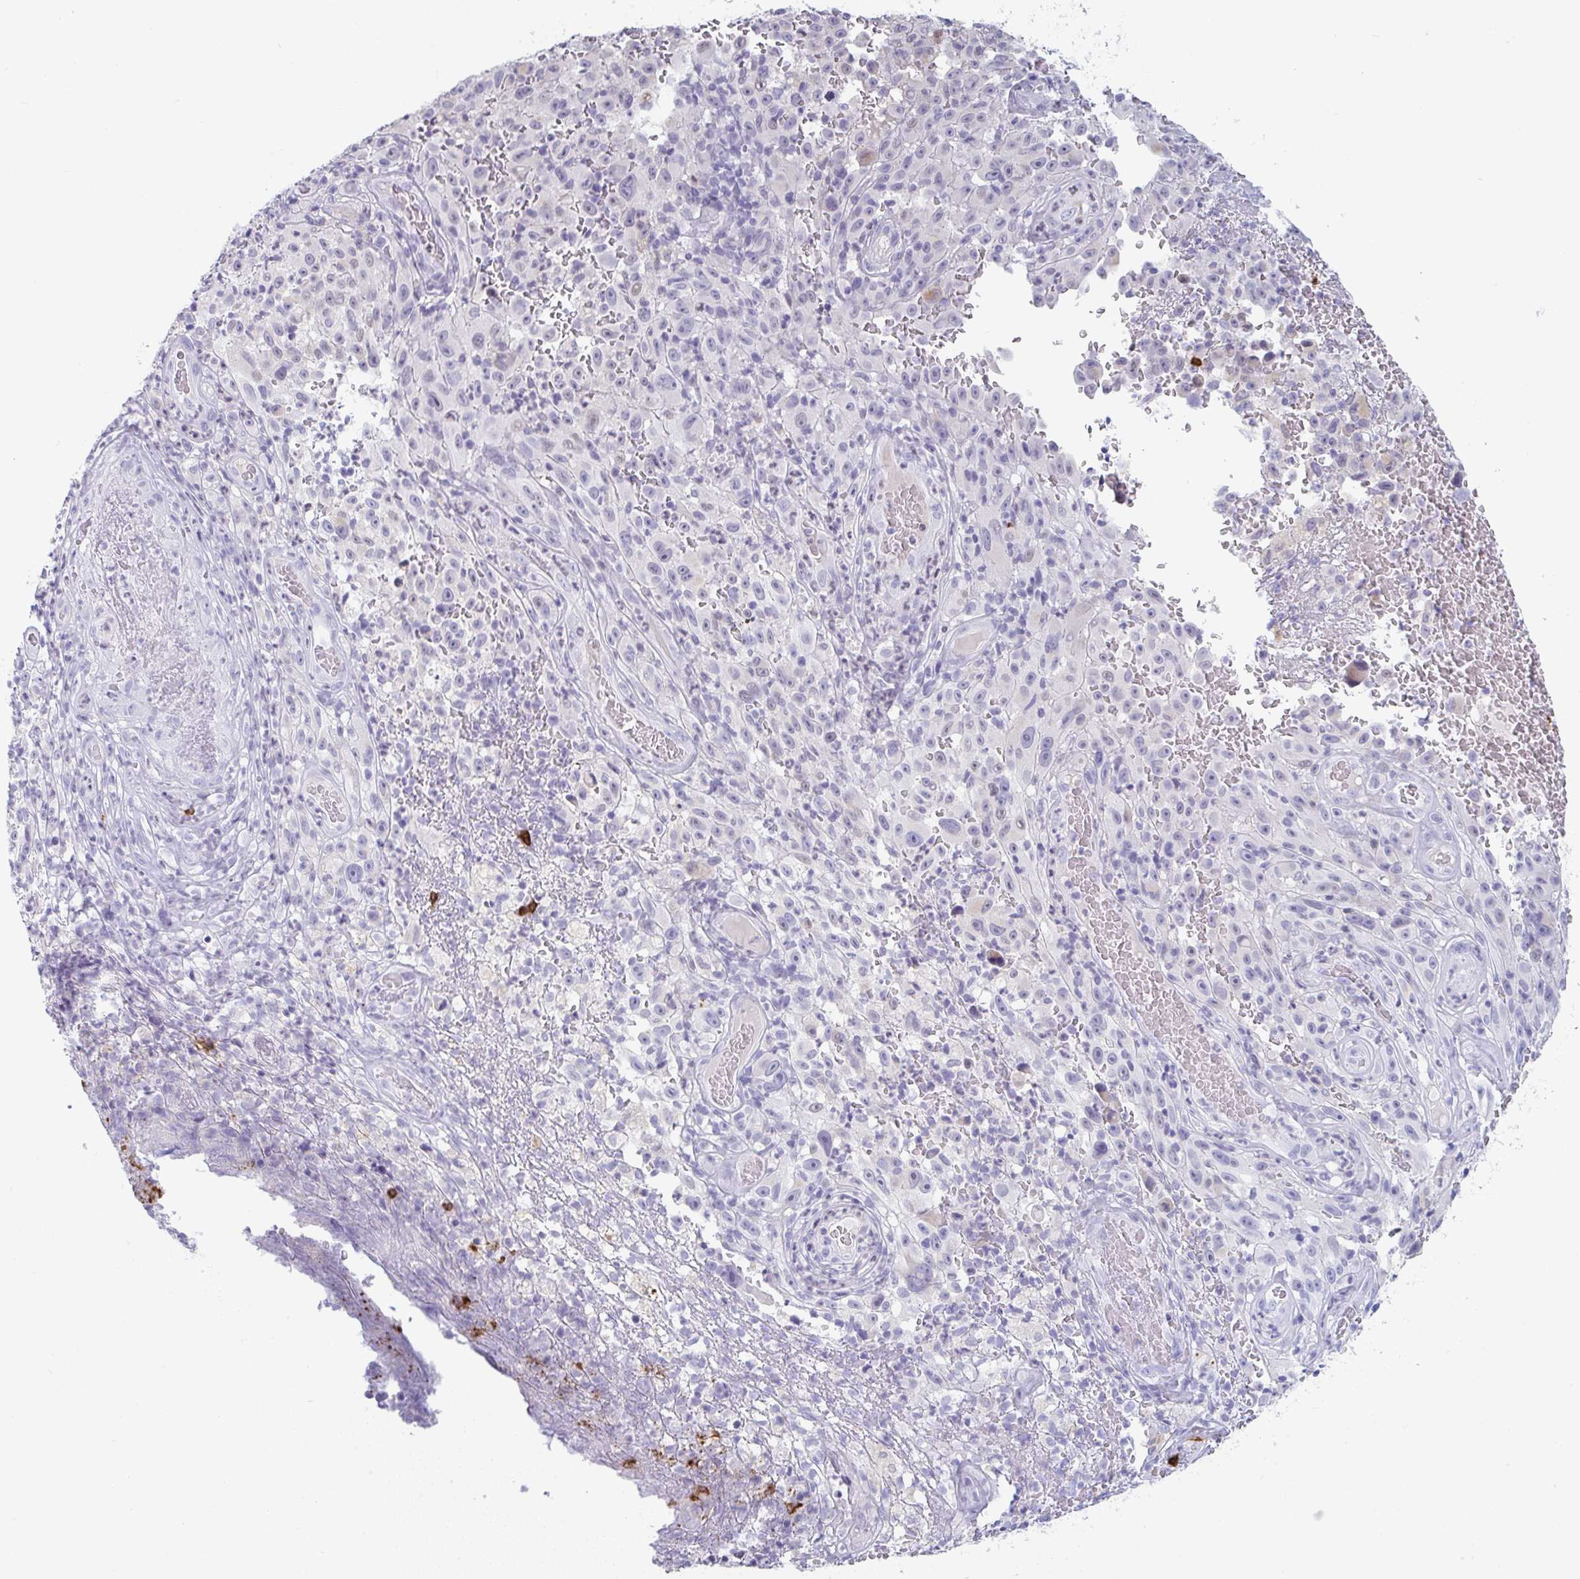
{"staining": {"intensity": "negative", "quantity": "none", "location": "none"}, "tissue": "melanoma", "cell_type": "Tumor cells", "image_type": "cancer", "snomed": [{"axis": "morphology", "description": "Malignant melanoma, NOS"}, {"axis": "topography", "description": "Skin"}], "caption": "Tumor cells are negative for brown protein staining in malignant melanoma.", "gene": "RUBCN", "patient": {"sex": "female", "age": 82}}